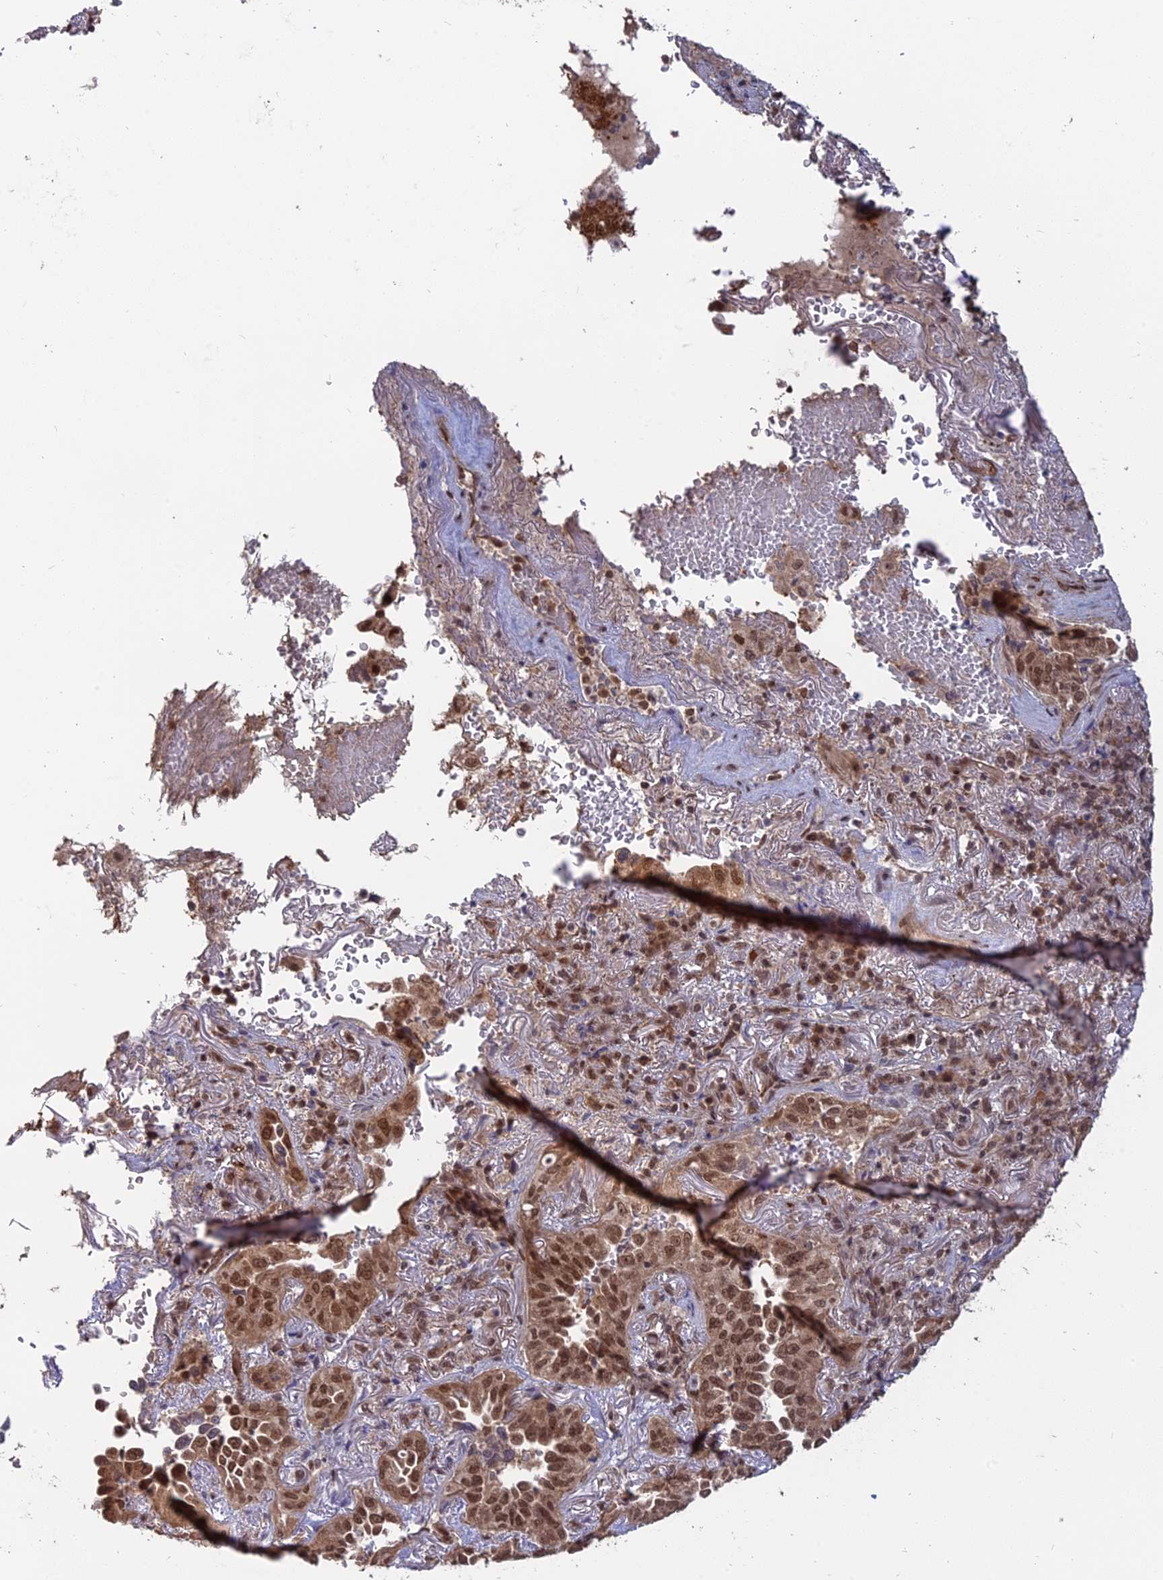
{"staining": {"intensity": "moderate", "quantity": ">75%", "location": "cytoplasmic/membranous,nuclear"}, "tissue": "lung cancer", "cell_type": "Tumor cells", "image_type": "cancer", "snomed": [{"axis": "morphology", "description": "Adenocarcinoma, NOS"}, {"axis": "topography", "description": "Lung"}], "caption": "Adenocarcinoma (lung) stained with DAB IHC demonstrates medium levels of moderate cytoplasmic/membranous and nuclear expression in about >75% of tumor cells. (Brightfield microscopy of DAB IHC at high magnification).", "gene": "PKIG", "patient": {"sex": "female", "age": 69}}